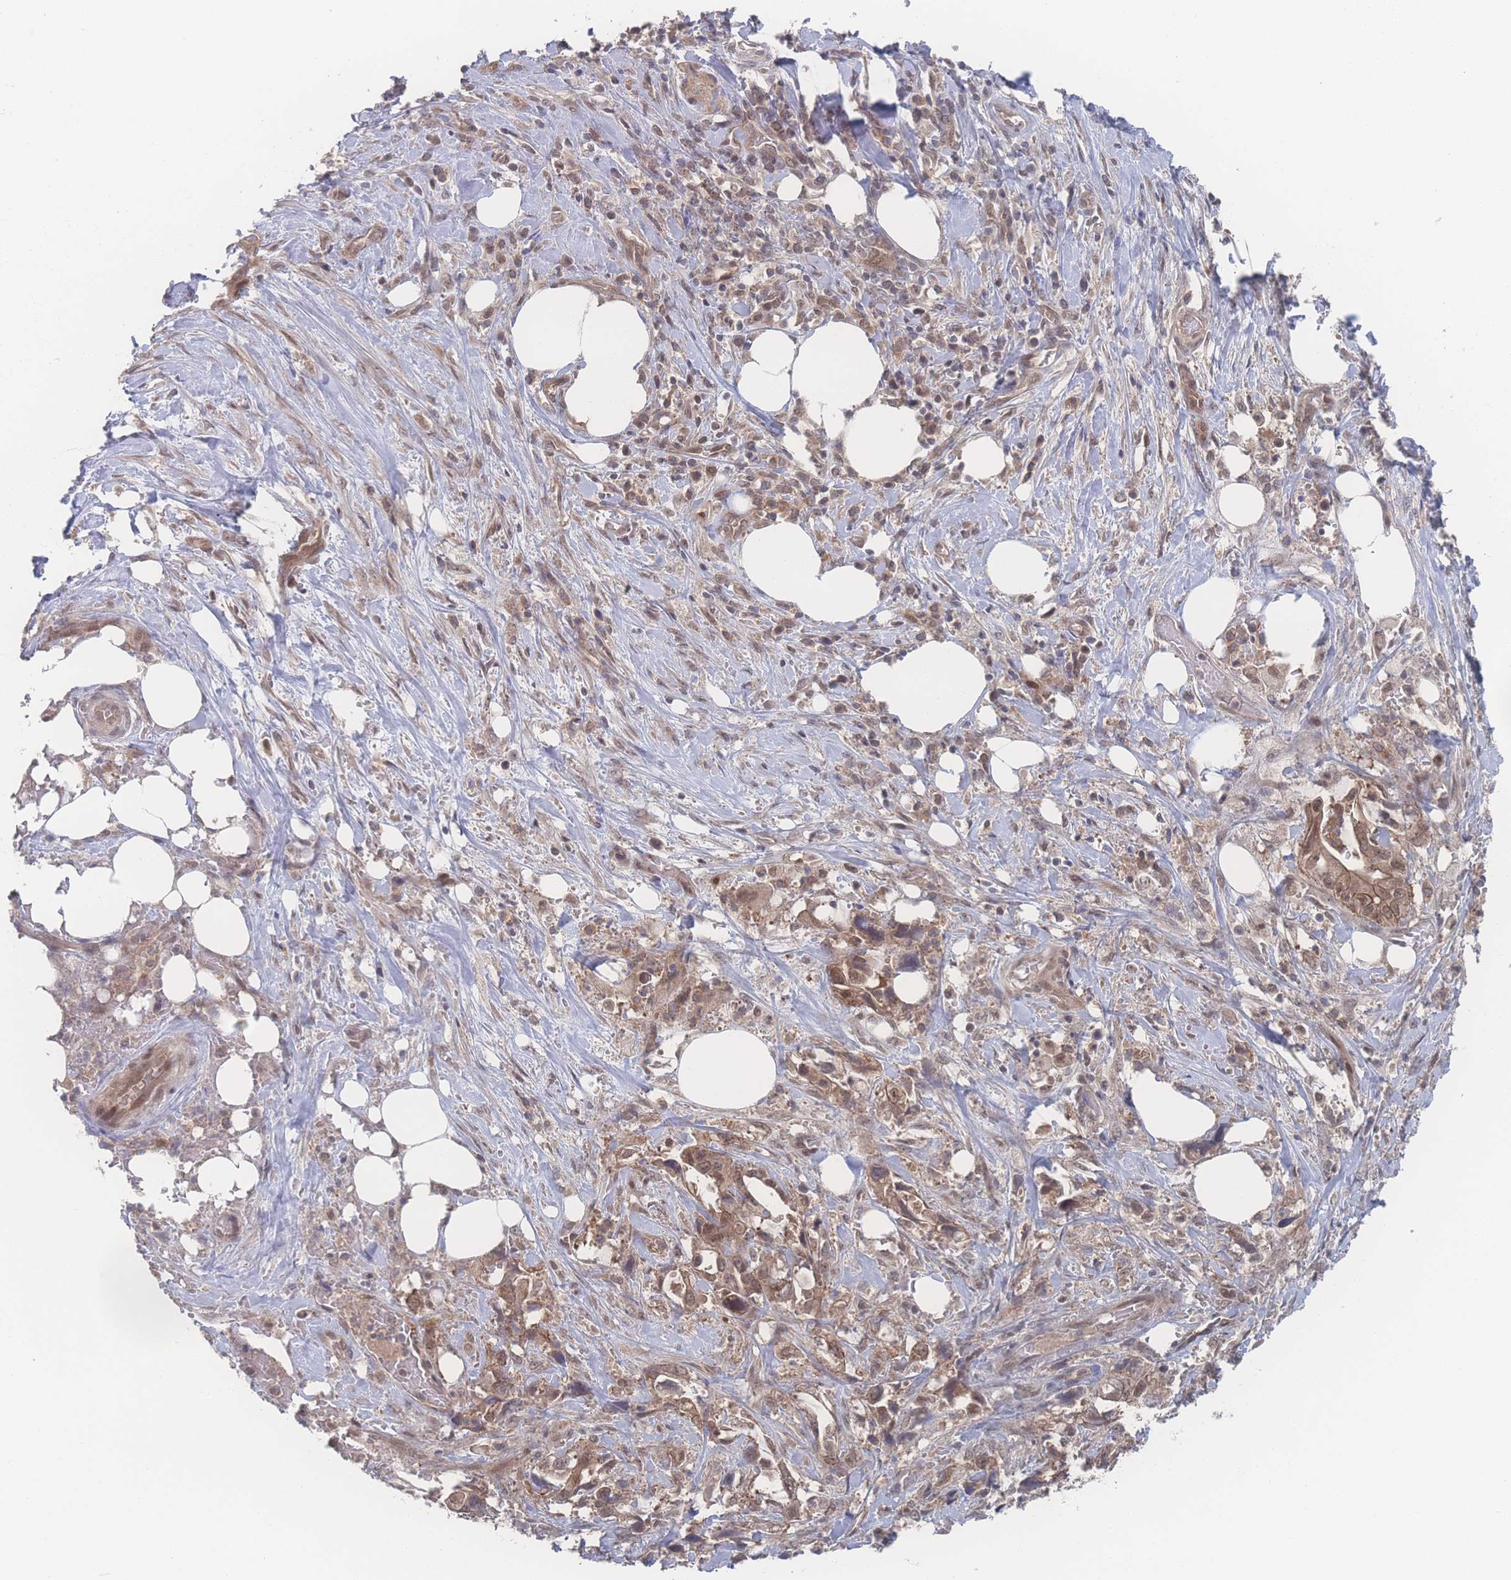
{"staining": {"intensity": "moderate", "quantity": ">75%", "location": "cytoplasmic/membranous,nuclear"}, "tissue": "pancreatic cancer", "cell_type": "Tumor cells", "image_type": "cancer", "snomed": [{"axis": "morphology", "description": "Adenocarcinoma, NOS"}, {"axis": "topography", "description": "Pancreas"}], "caption": "Immunohistochemistry (IHC) of human pancreatic cancer (adenocarcinoma) displays medium levels of moderate cytoplasmic/membranous and nuclear expression in about >75% of tumor cells.", "gene": "NBEAL1", "patient": {"sex": "female", "age": 61}}